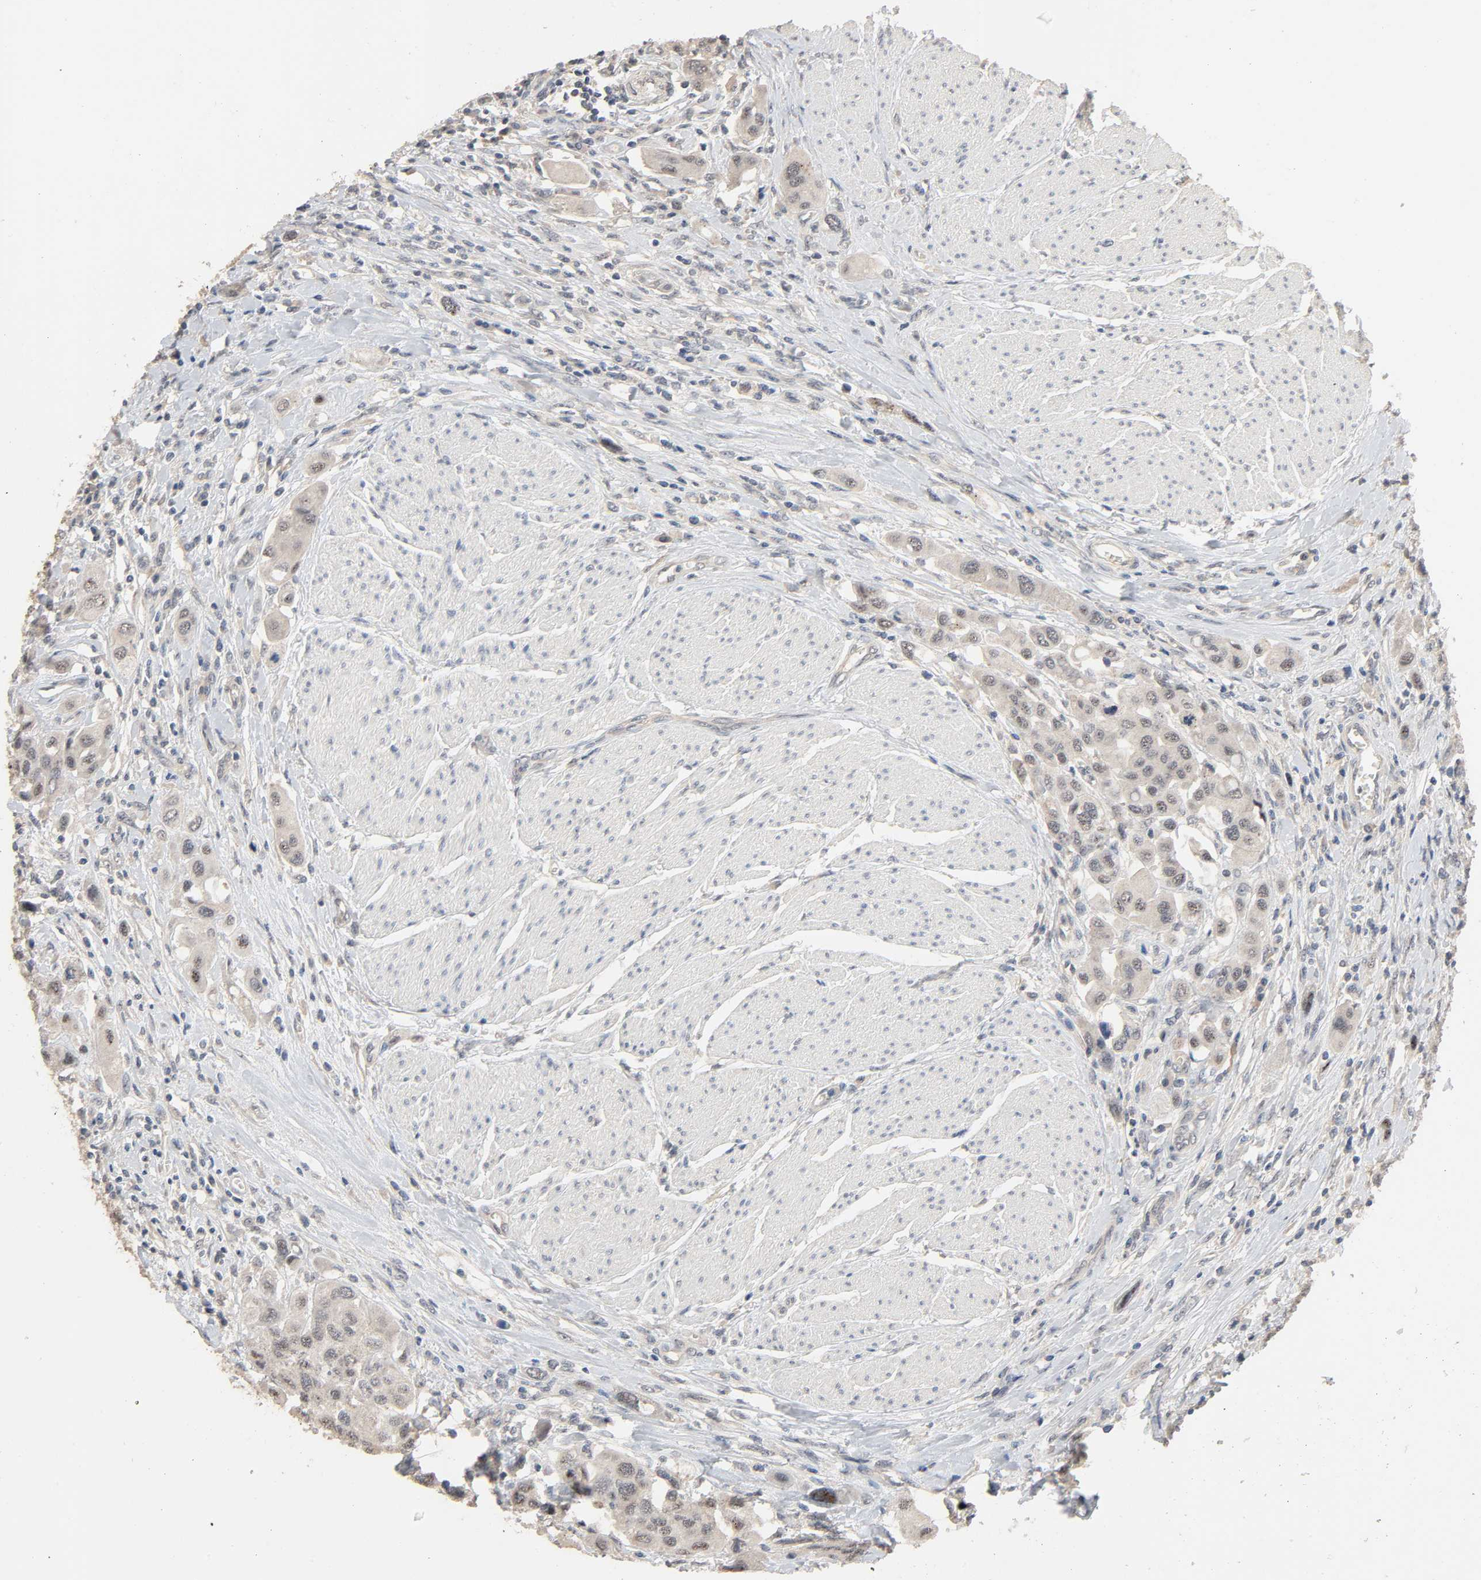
{"staining": {"intensity": "negative", "quantity": "none", "location": "none"}, "tissue": "urothelial cancer", "cell_type": "Tumor cells", "image_type": "cancer", "snomed": [{"axis": "morphology", "description": "Urothelial carcinoma, High grade"}, {"axis": "topography", "description": "Urinary bladder"}], "caption": "The immunohistochemistry (IHC) photomicrograph has no significant positivity in tumor cells of urothelial carcinoma (high-grade) tissue.", "gene": "MAGEA8", "patient": {"sex": "male", "age": 50}}